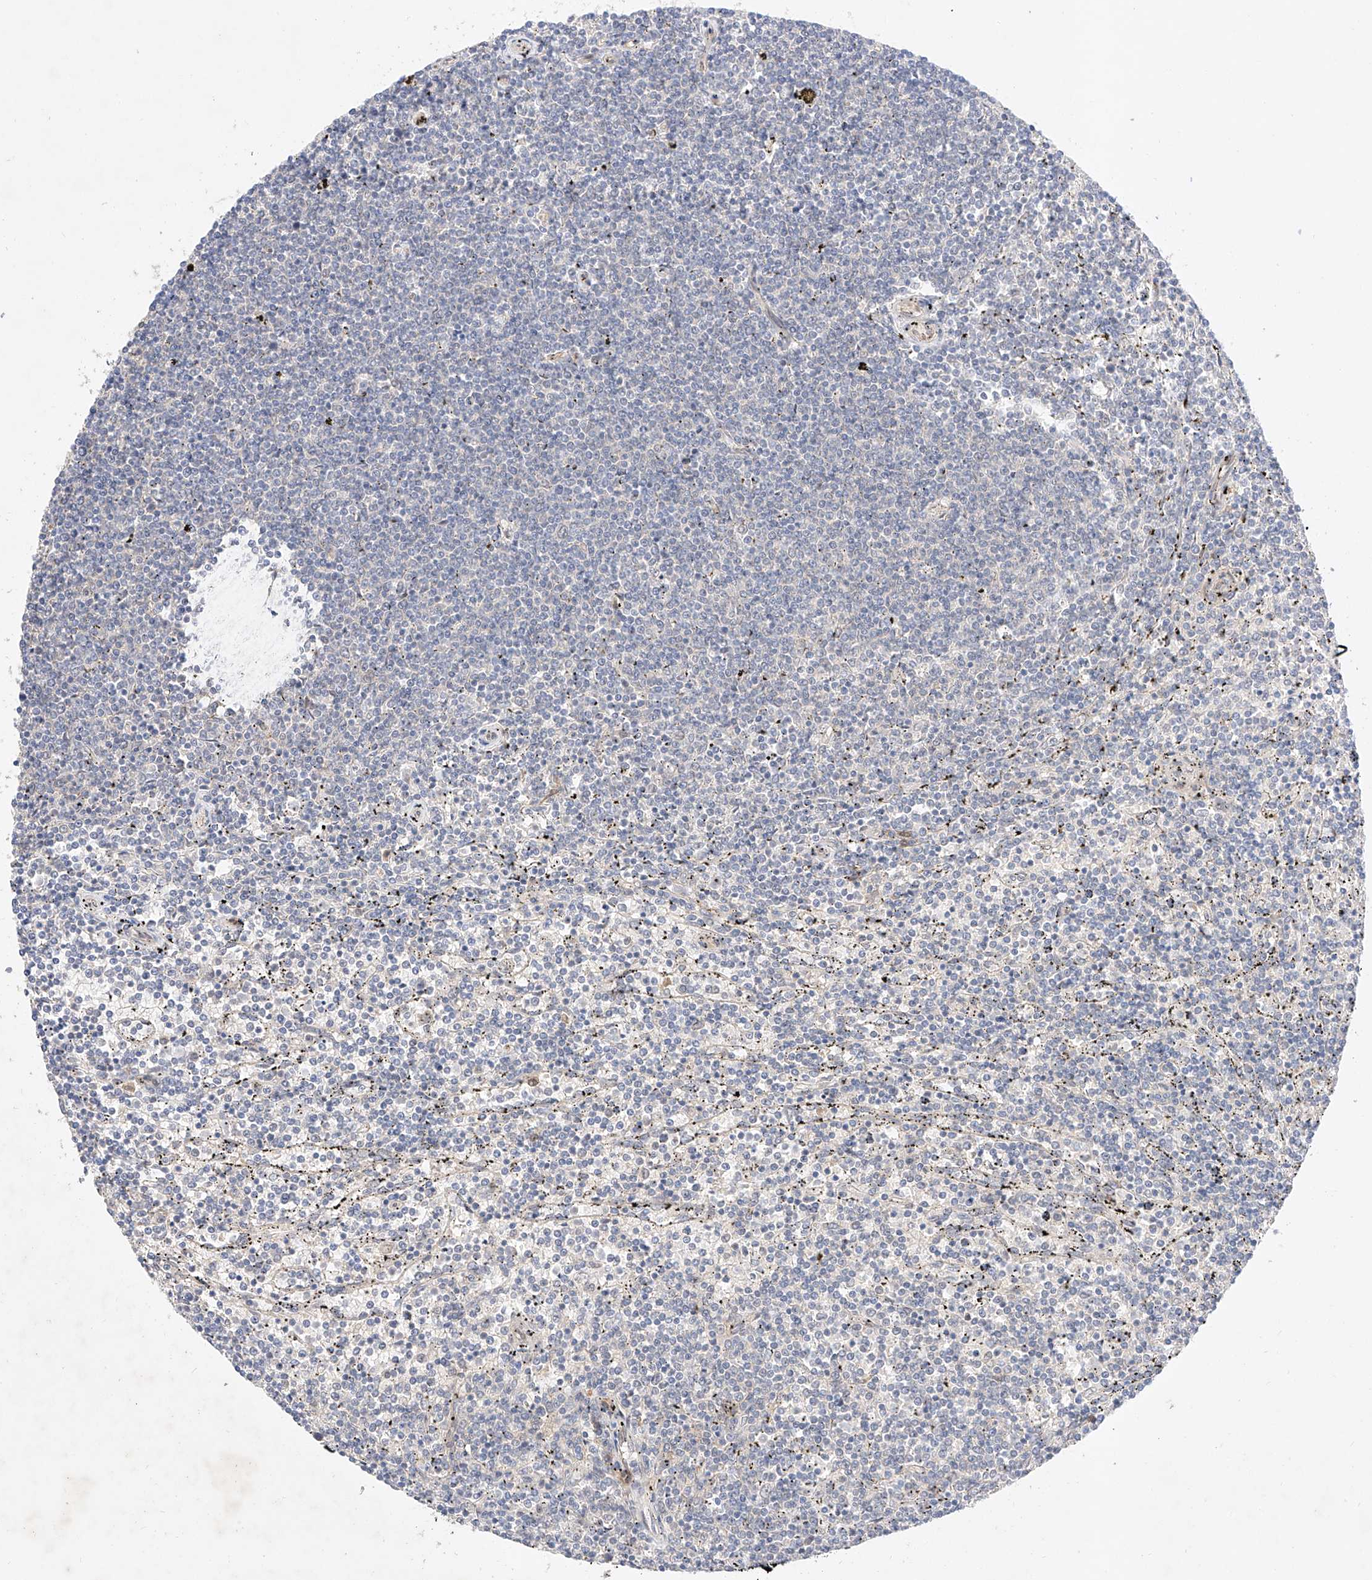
{"staining": {"intensity": "negative", "quantity": "none", "location": "none"}, "tissue": "lymphoma", "cell_type": "Tumor cells", "image_type": "cancer", "snomed": [{"axis": "morphology", "description": "Malignant lymphoma, non-Hodgkin's type, Low grade"}, {"axis": "topography", "description": "Spleen"}], "caption": "This is an immunohistochemistry photomicrograph of human lymphoma. There is no staining in tumor cells.", "gene": "ZNF124", "patient": {"sex": "female", "age": 50}}